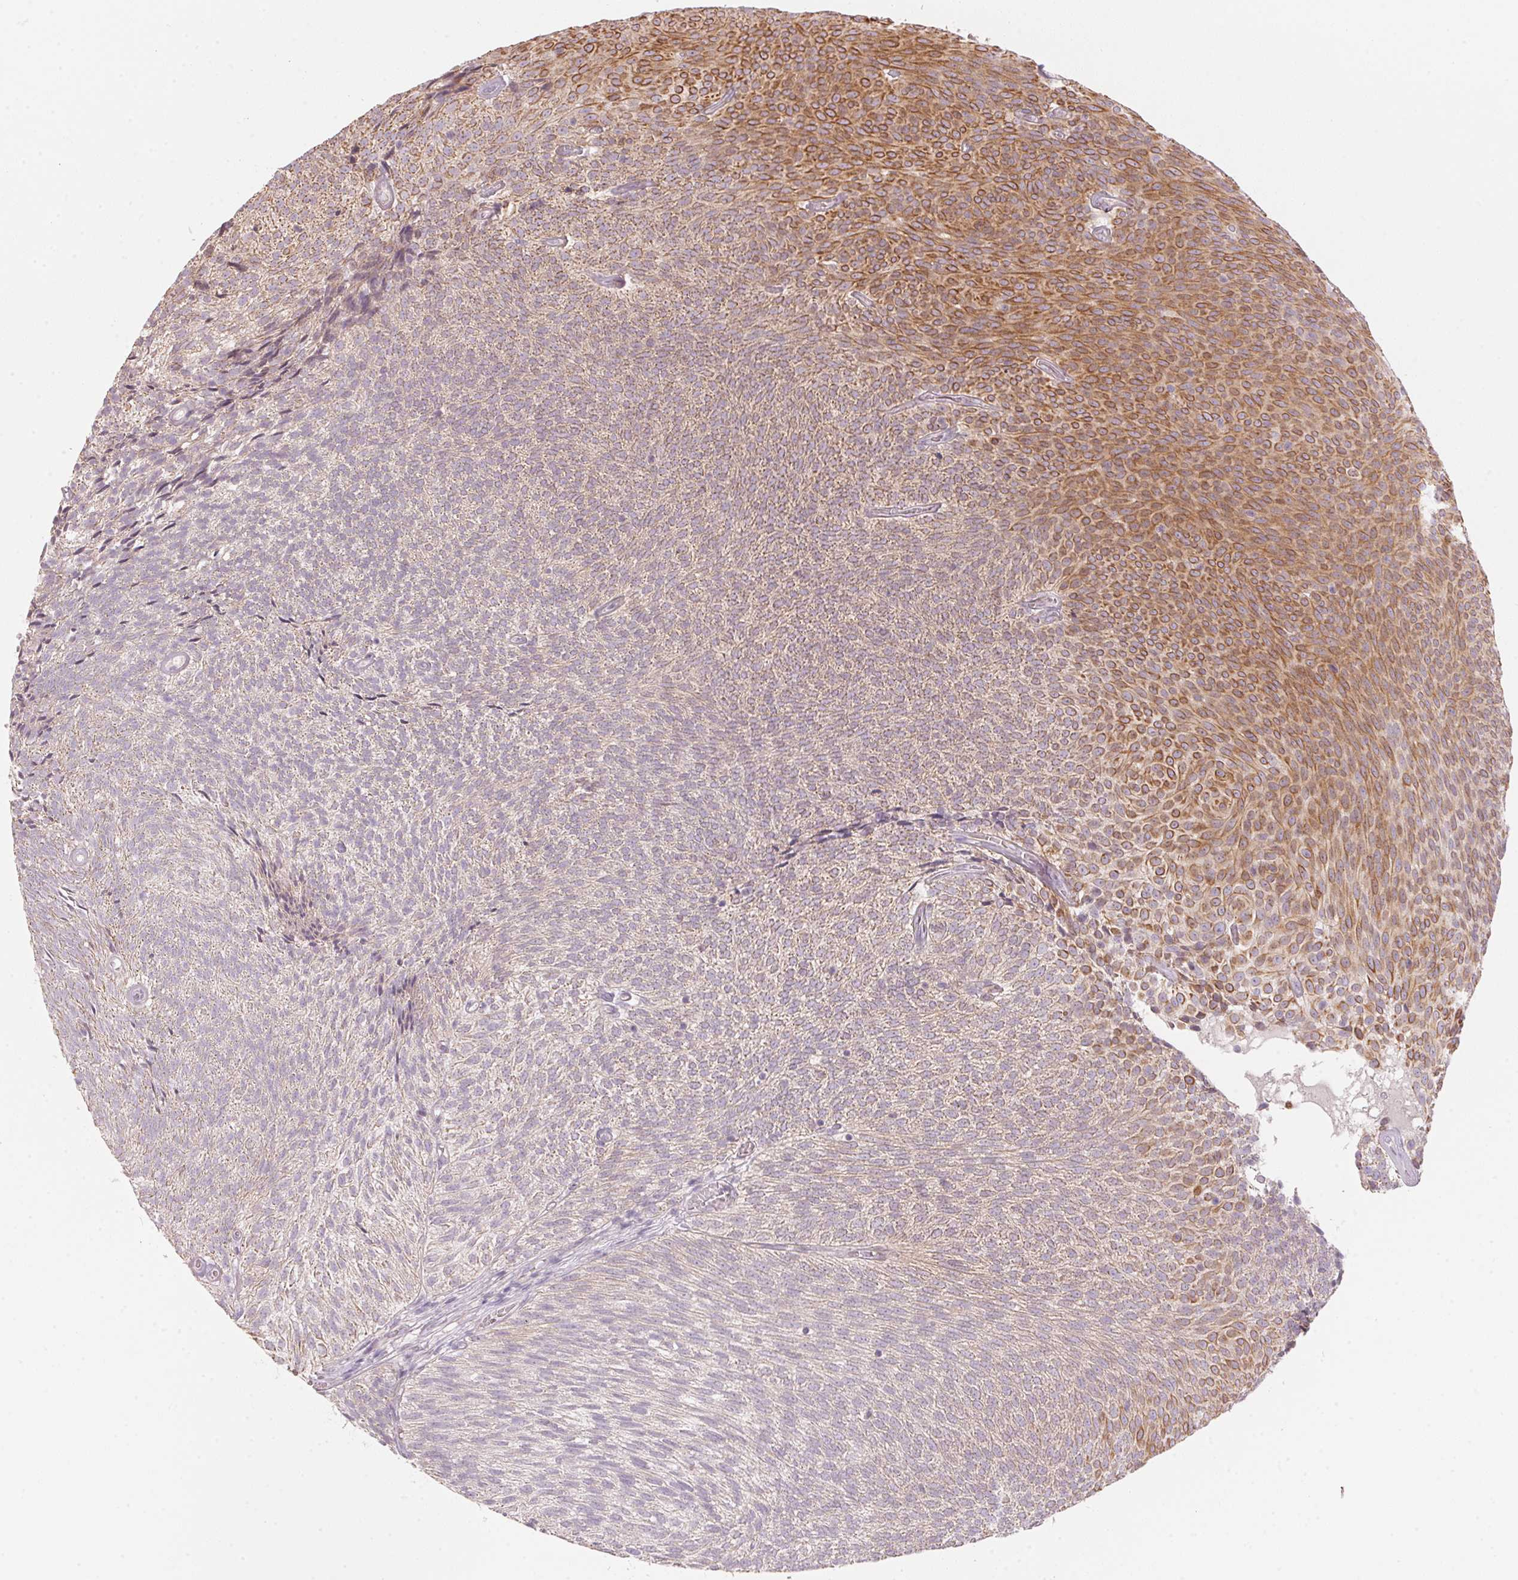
{"staining": {"intensity": "moderate", "quantity": "<25%", "location": "cytoplasmic/membranous"}, "tissue": "urothelial cancer", "cell_type": "Tumor cells", "image_type": "cancer", "snomed": [{"axis": "morphology", "description": "Urothelial carcinoma, Low grade"}, {"axis": "topography", "description": "Urinary bladder"}], "caption": "Immunohistochemistry histopathology image of human urothelial cancer stained for a protein (brown), which reveals low levels of moderate cytoplasmic/membranous staining in approximately <25% of tumor cells.", "gene": "BLOC1S2", "patient": {"sex": "male", "age": 77}}